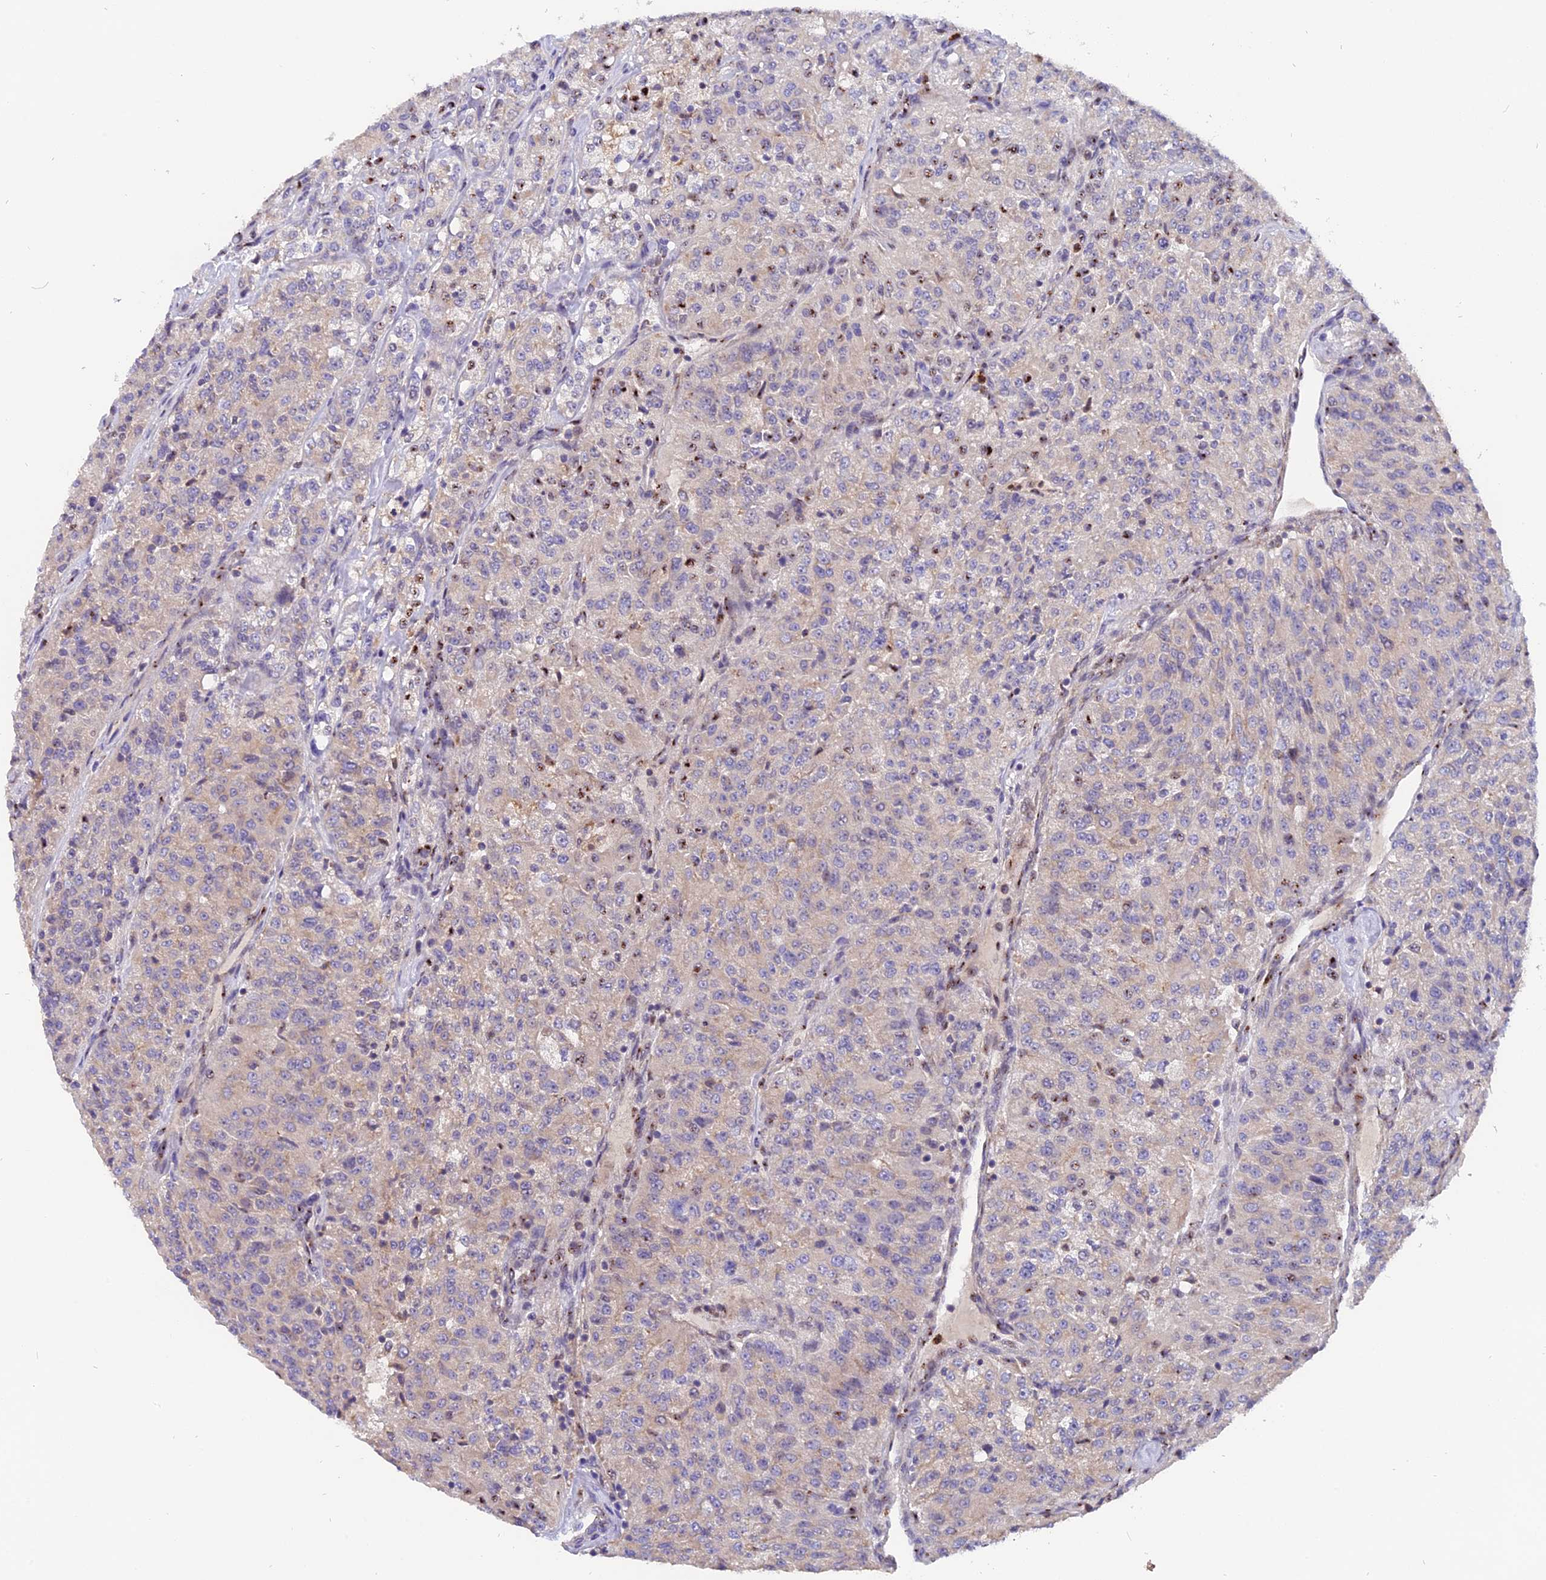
{"staining": {"intensity": "weak", "quantity": "<25%", "location": "cytoplasmic/membranous,nuclear"}, "tissue": "renal cancer", "cell_type": "Tumor cells", "image_type": "cancer", "snomed": [{"axis": "morphology", "description": "Adenocarcinoma, NOS"}, {"axis": "topography", "description": "Kidney"}], "caption": "This is an immunohistochemistry photomicrograph of human adenocarcinoma (renal). There is no staining in tumor cells.", "gene": "FAM118B", "patient": {"sex": "female", "age": 63}}